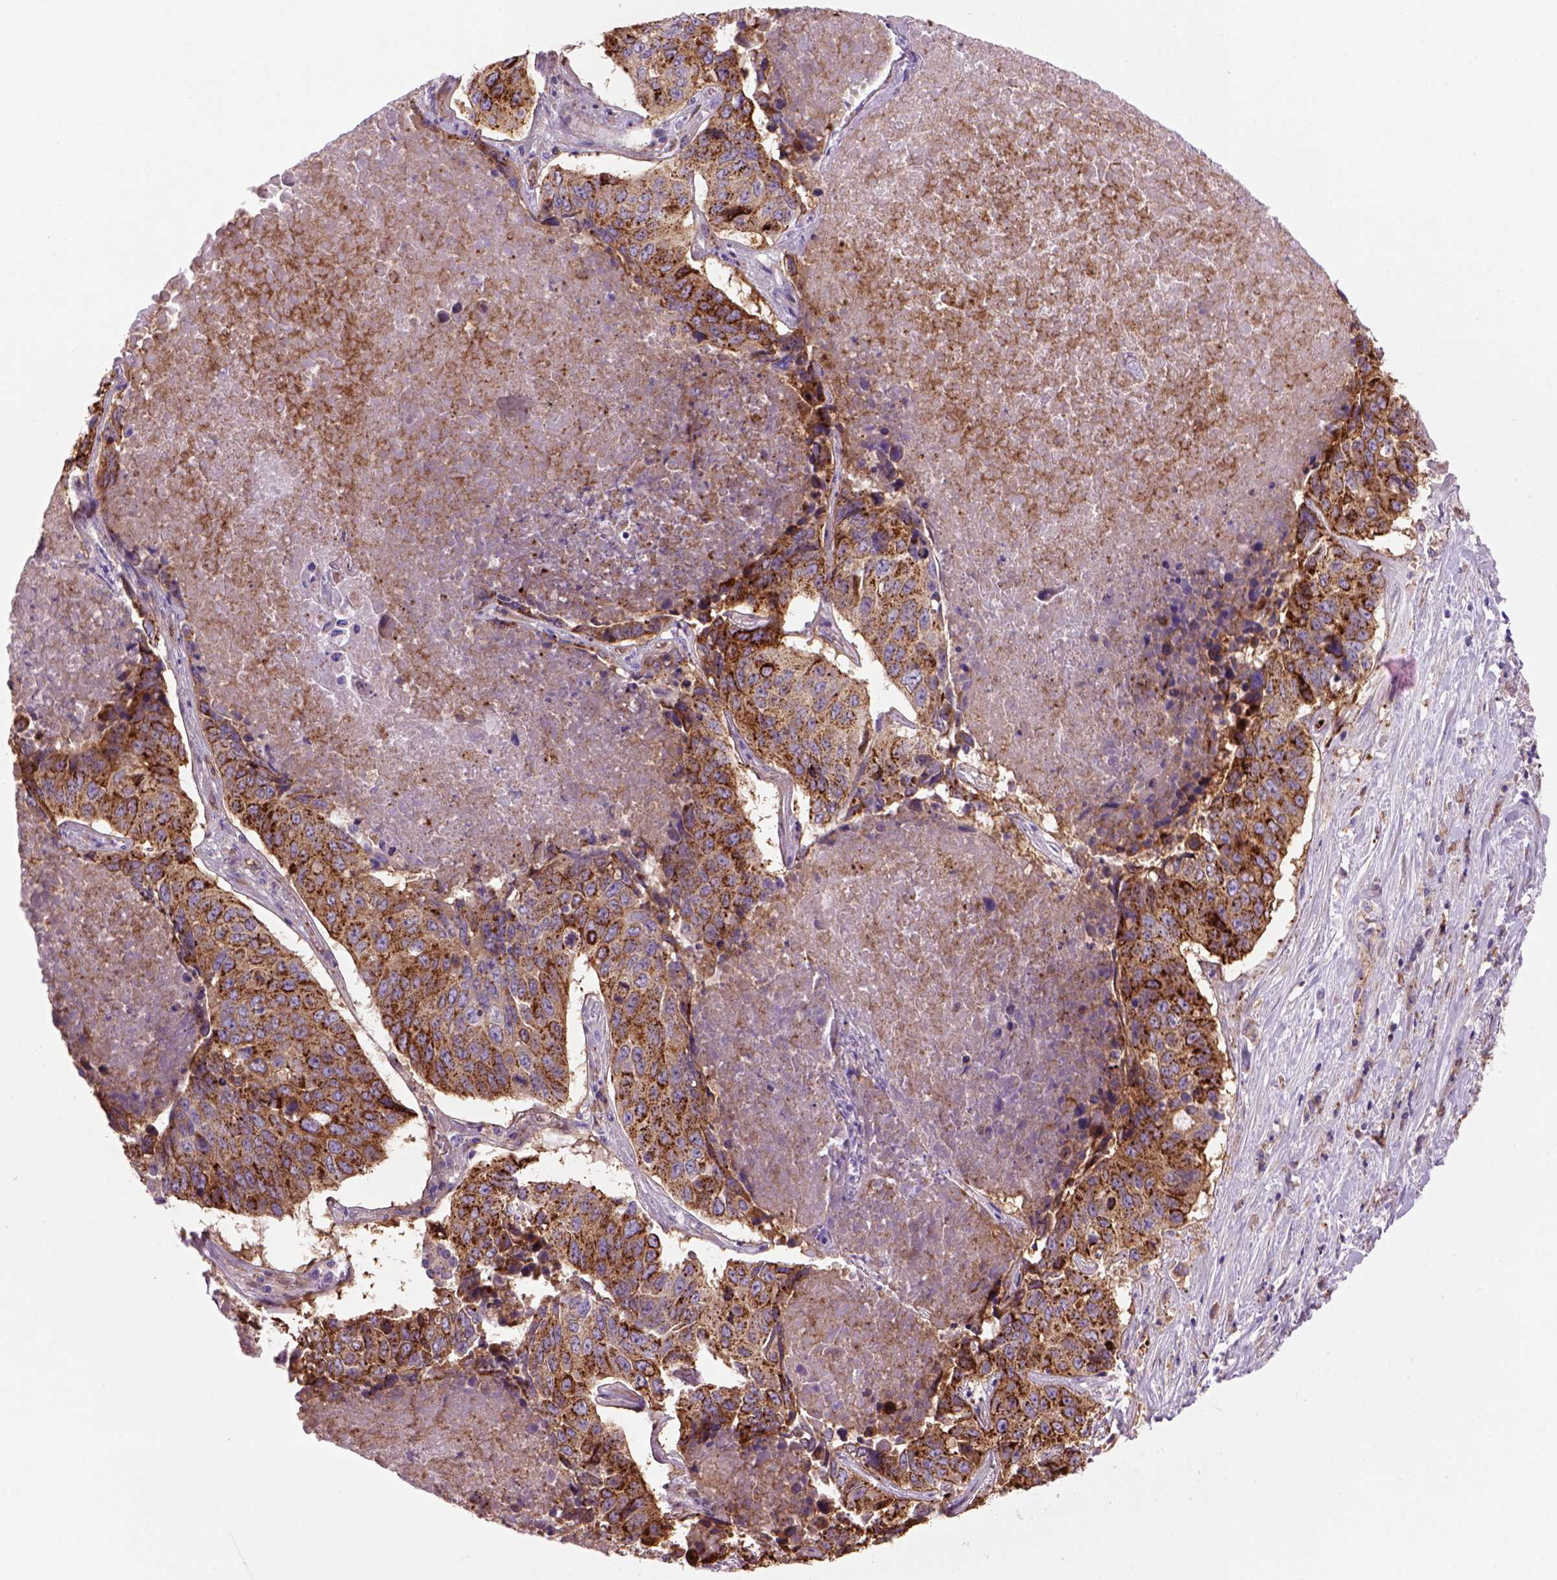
{"staining": {"intensity": "strong", "quantity": "25%-75%", "location": "cytoplasmic/membranous"}, "tissue": "lung cancer", "cell_type": "Tumor cells", "image_type": "cancer", "snomed": [{"axis": "morphology", "description": "Normal tissue, NOS"}, {"axis": "morphology", "description": "Squamous cell carcinoma, NOS"}, {"axis": "topography", "description": "Bronchus"}, {"axis": "topography", "description": "Lung"}], "caption": "Immunohistochemical staining of human squamous cell carcinoma (lung) displays high levels of strong cytoplasmic/membranous protein expression in about 25%-75% of tumor cells.", "gene": "MARCKS", "patient": {"sex": "male", "age": 64}}